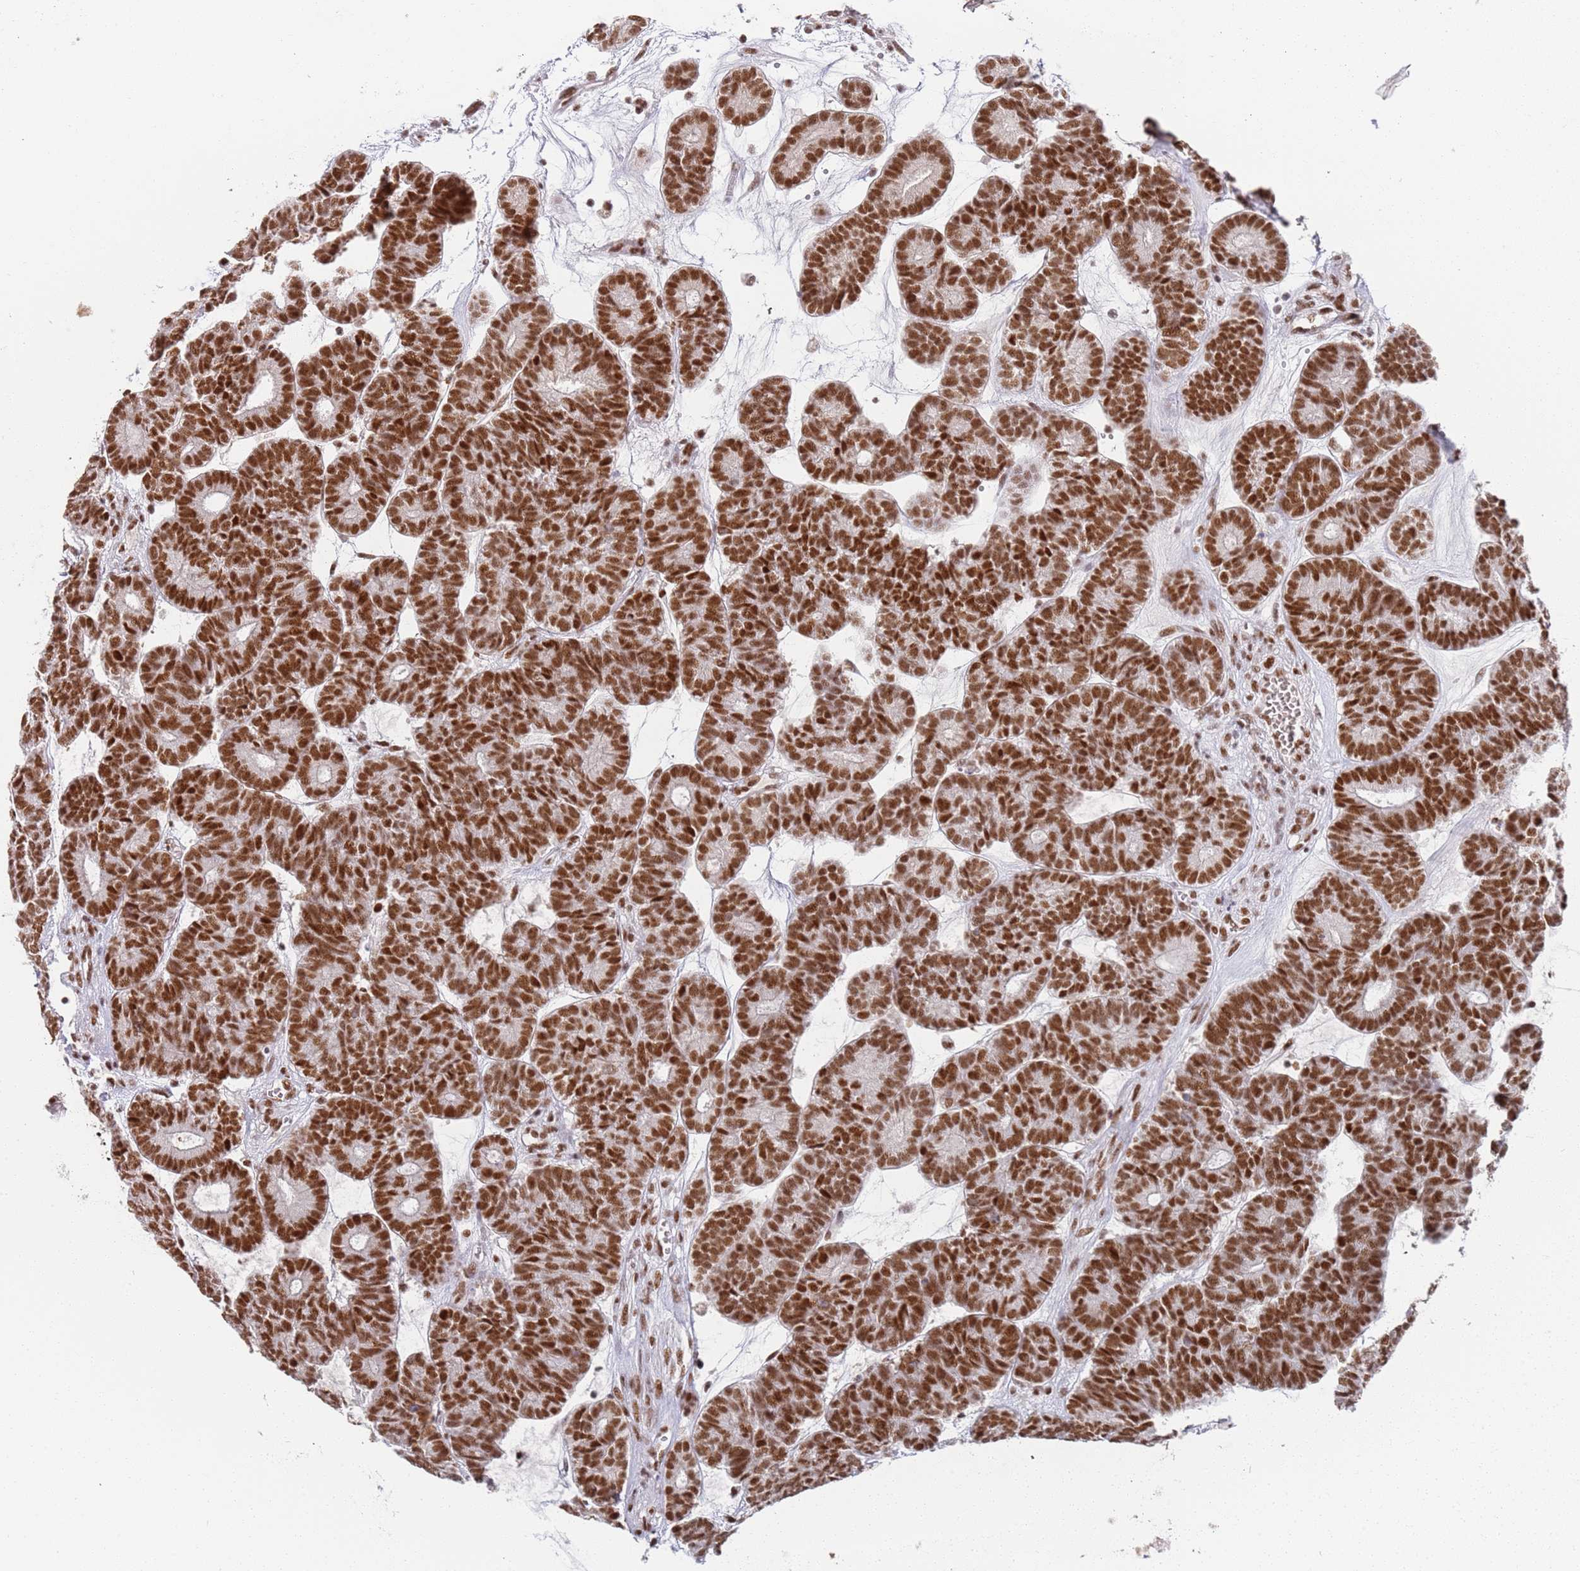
{"staining": {"intensity": "strong", "quantity": ">75%", "location": "nuclear"}, "tissue": "head and neck cancer", "cell_type": "Tumor cells", "image_type": "cancer", "snomed": [{"axis": "morphology", "description": "Adenocarcinoma, NOS"}, {"axis": "topography", "description": "Head-Neck"}], "caption": "DAB immunohistochemical staining of human head and neck adenocarcinoma reveals strong nuclear protein expression in approximately >75% of tumor cells.", "gene": "AKAP8L", "patient": {"sex": "female", "age": 81}}